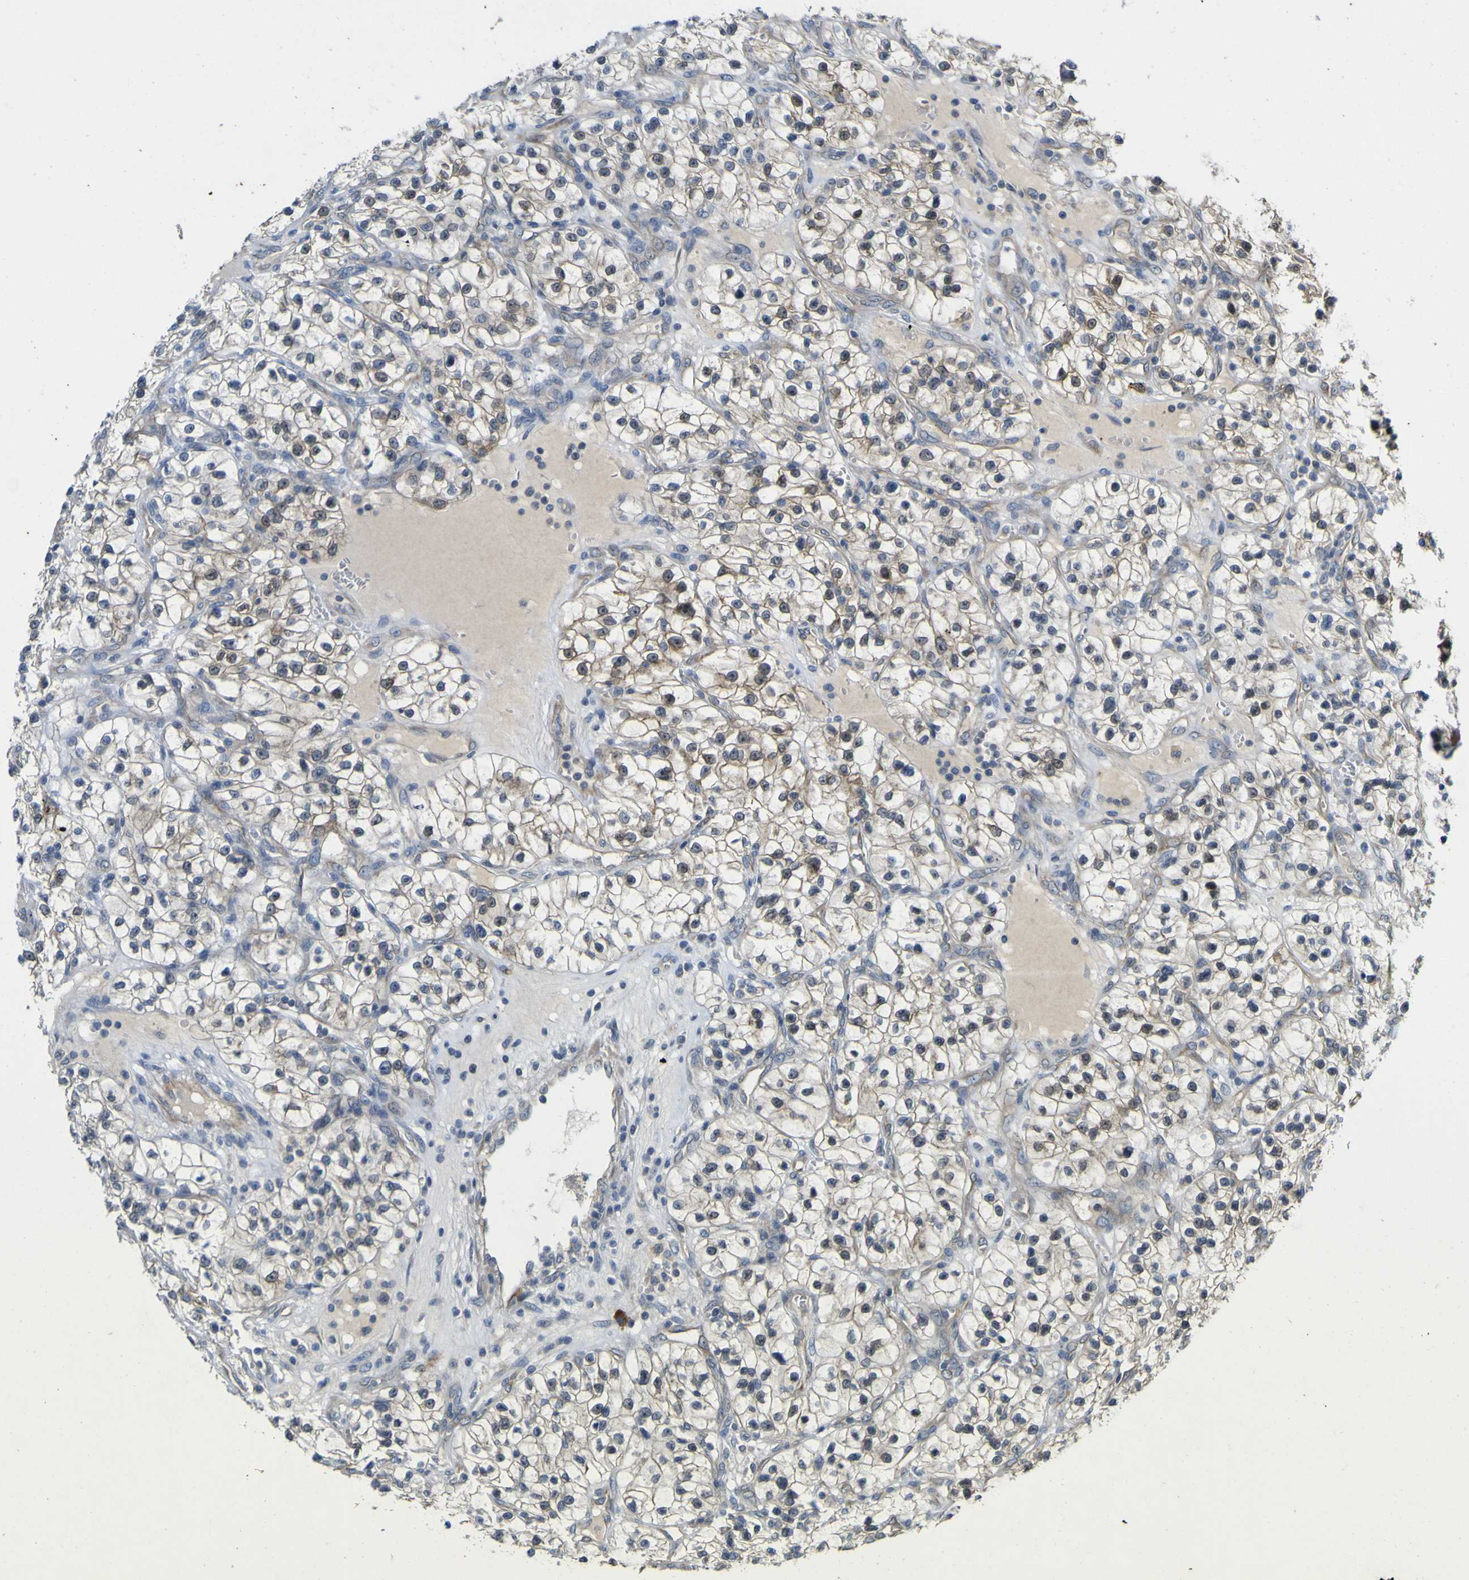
{"staining": {"intensity": "weak", "quantity": "25%-75%", "location": "nuclear"}, "tissue": "renal cancer", "cell_type": "Tumor cells", "image_type": "cancer", "snomed": [{"axis": "morphology", "description": "Adenocarcinoma, NOS"}, {"axis": "topography", "description": "Kidney"}], "caption": "Protein expression analysis of renal cancer (adenocarcinoma) demonstrates weak nuclear staining in about 25%-75% of tumor cells.", "gene": "LDLR", "patient": {"sex": "female", "age": 57}}